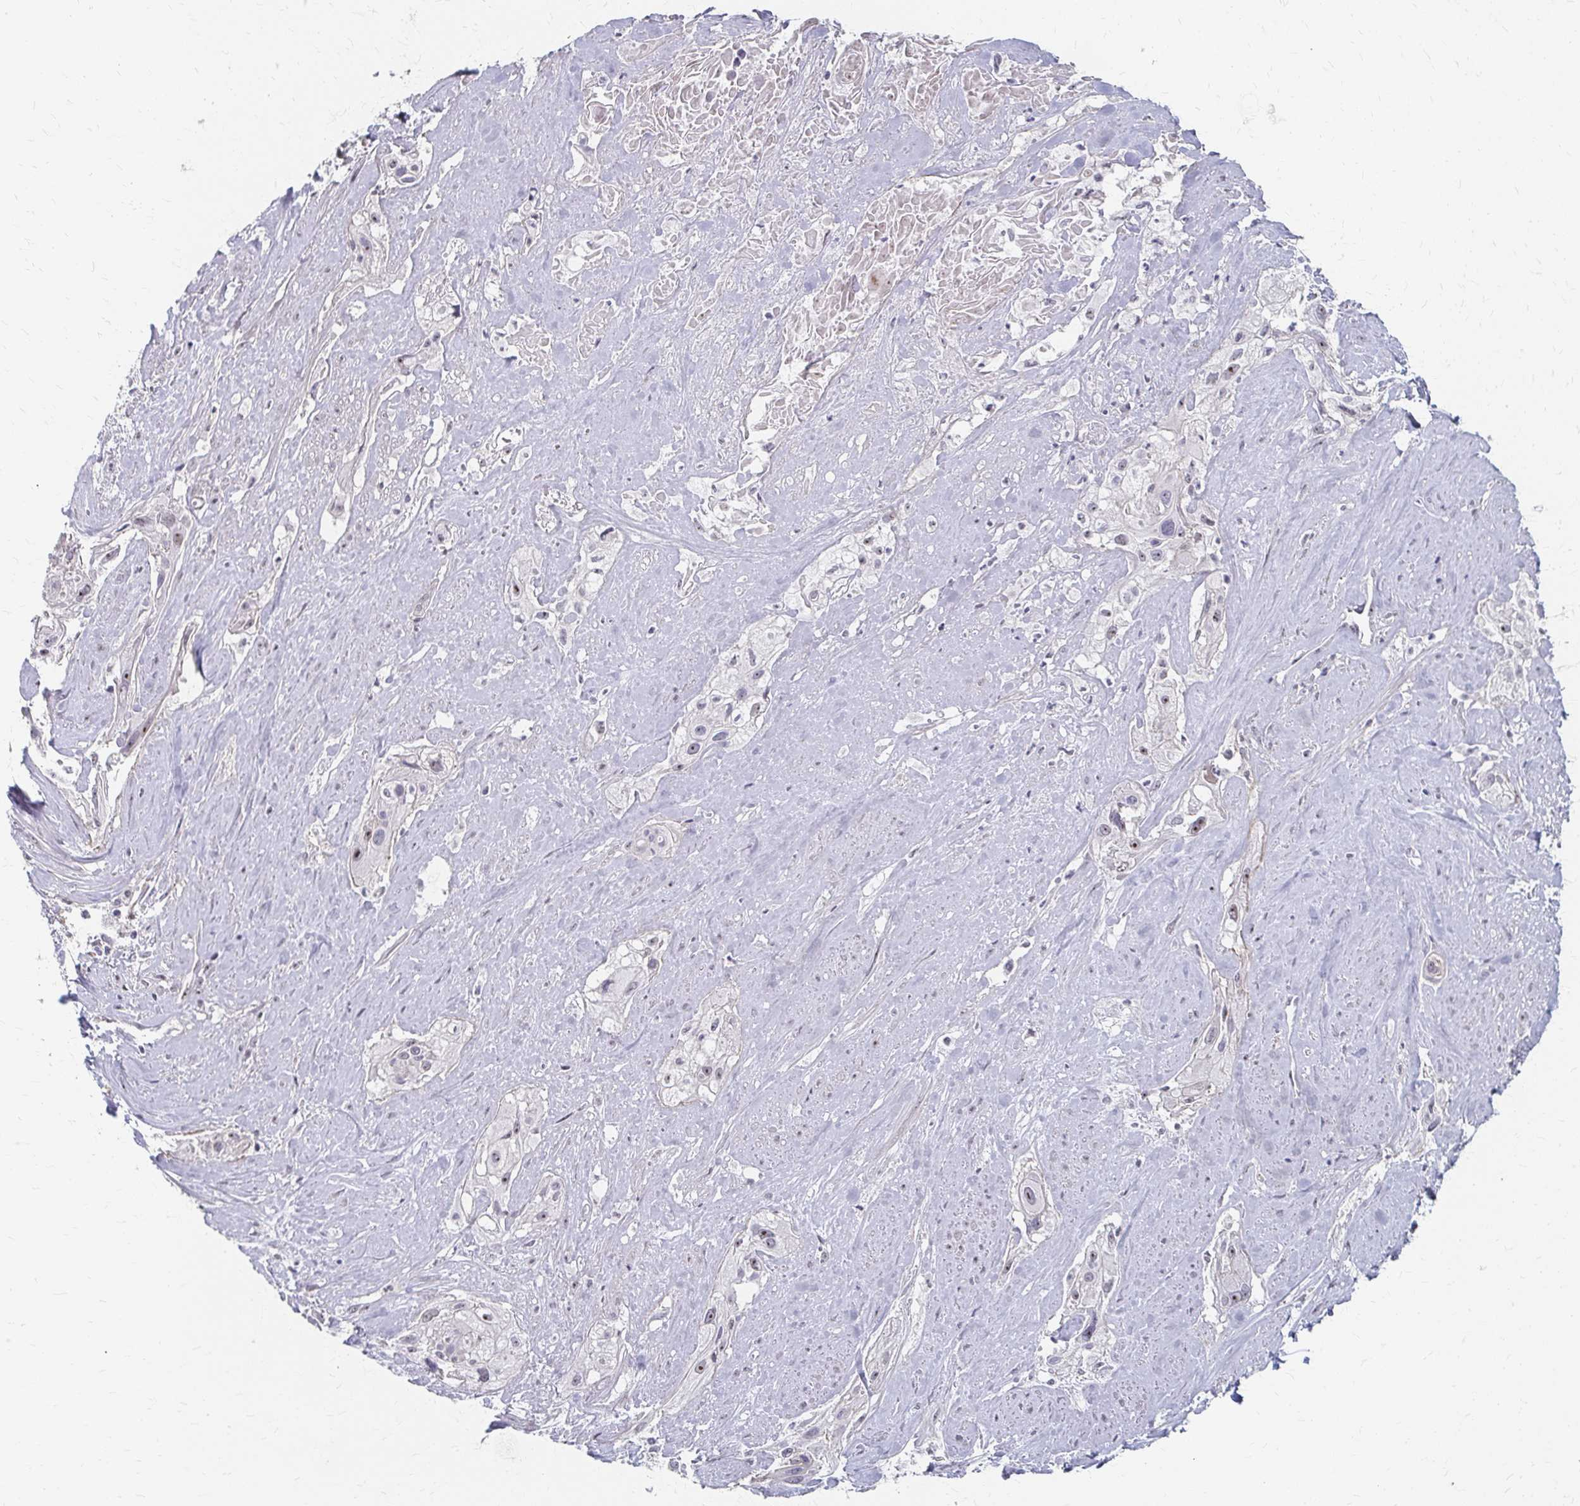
{"staining": {"intensity": "weak", "quantity": "<25%", "location": "nuclear"}, "tissue": "cervical cancer", "cell_type": "Tumor cells", "image_type": "cancer", "snomed": [{"axis": "morphology", "description": "Squamous cell carcinoma, NOS"}, {"axis": "topography", "description": "Cervix"}], "caption": "There is no significant positivity in tumor cells of cervical cancer.", "gene": "PES1", "patient": {"sex": "female", "age": 49}}